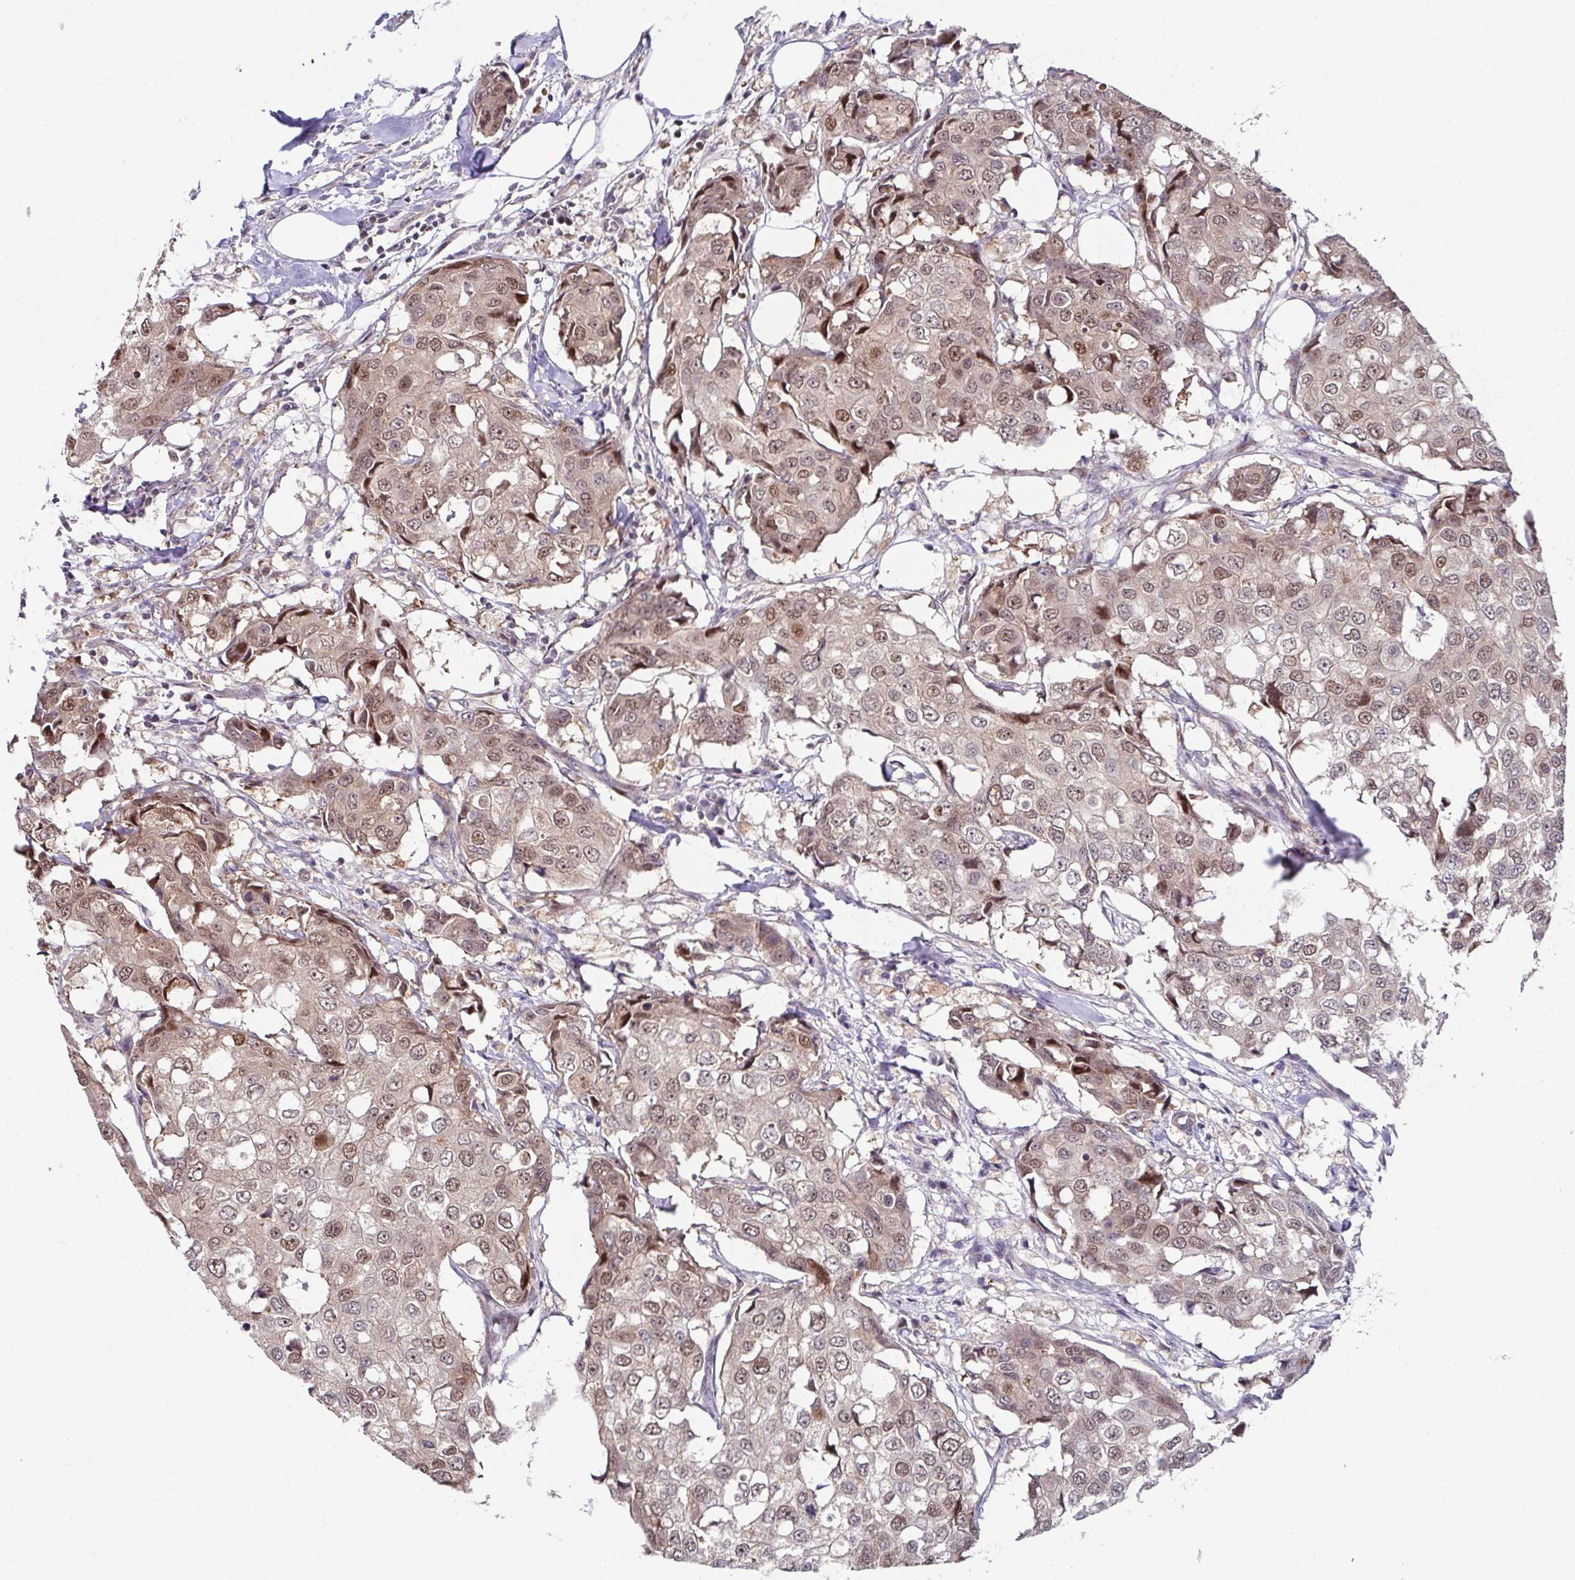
{"staining": {"intensity": "weak", "quantity": ">75%", "location": "nuclear"}, "tissue": "breast cancer", "cell_type": "Tumor cells", "image_type": "cancer", "snomed": [{"axis": "morphology", "description": "Duct carcinoma"}, {"axis": "topography", "description": "Breast"}], "caption": "This image shows immunohistochemistry staining of human breast cancer, with low weak nuclear positivity in approximately >75% of tumor cells.", "gene": "DNAJB1", "patient": {"sex": "female", "age": 27}}